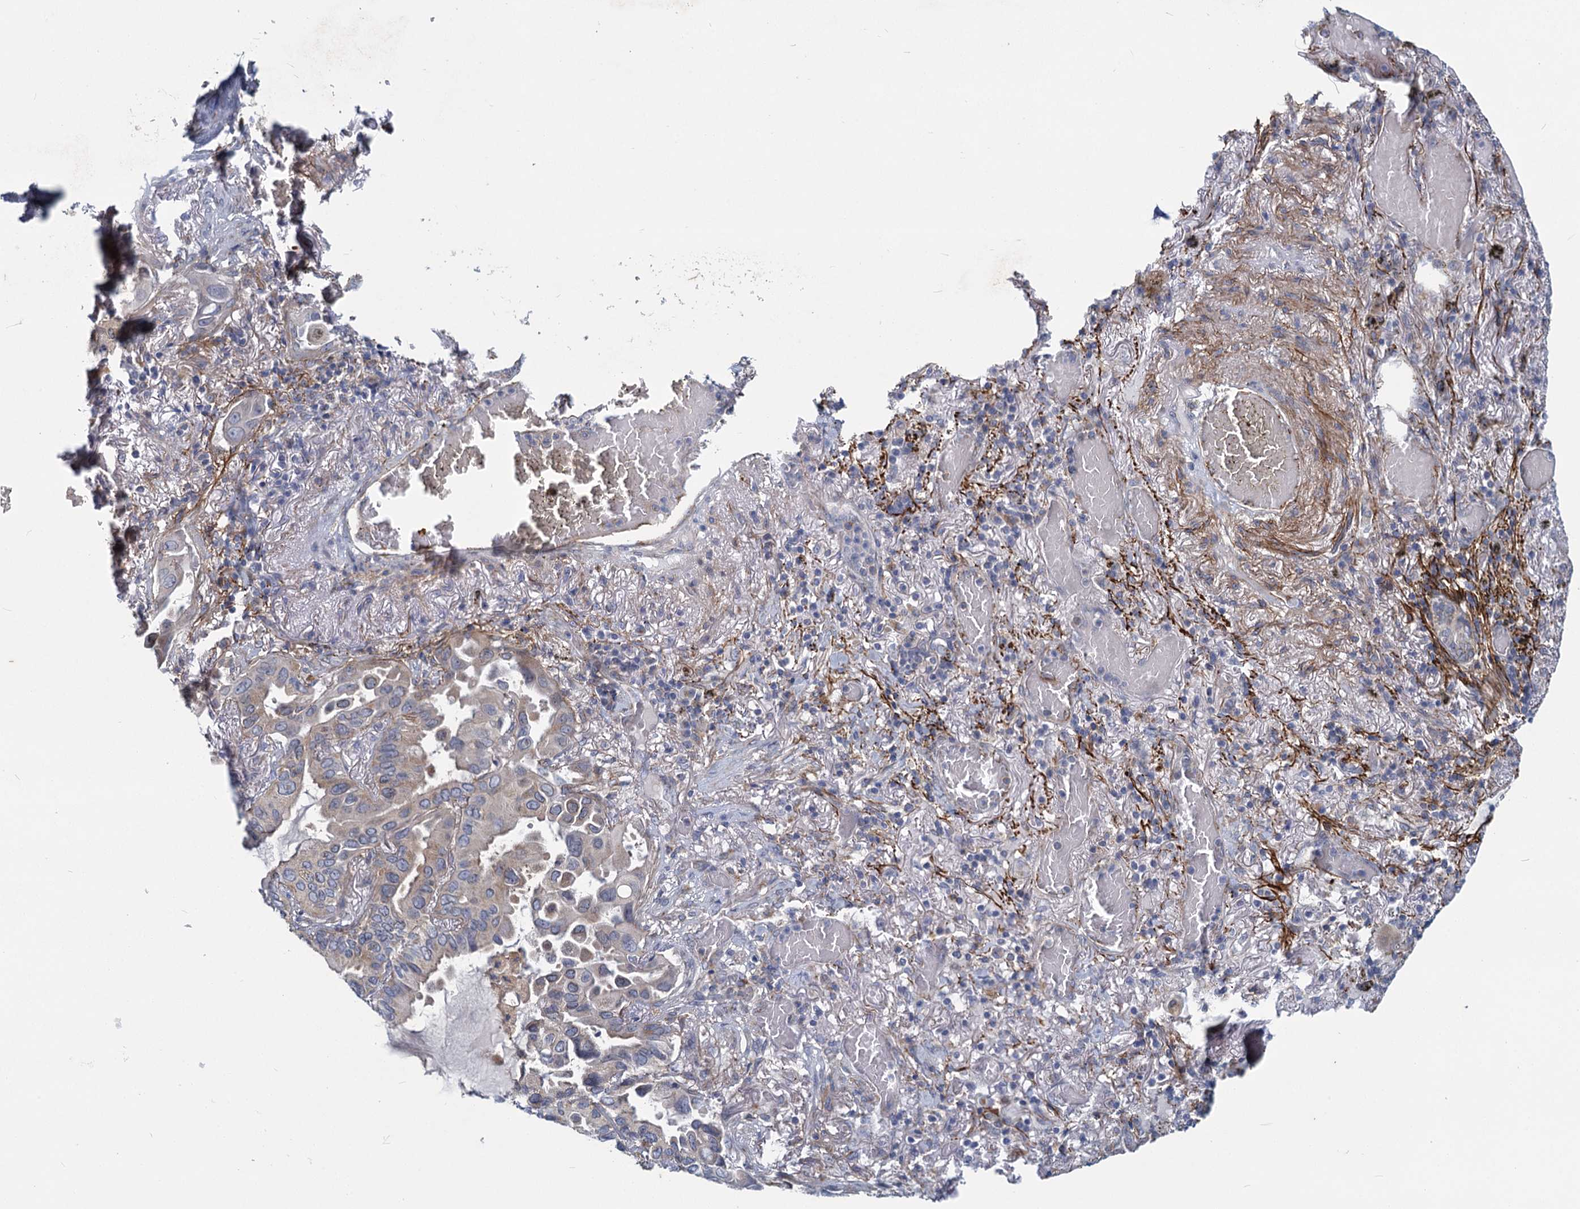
{"staining": {"intensity": "negative", "quantity": "none", "location": "none"}, "tissue": "lung cancer", "cell_type": "Tumor cells", "image_type": "cancer", "snomed": [{"axis": "morphology", "description": "Adenocarcinoma, NOS"}, {"axis": "topography", "description": "Lung"}], "caption": "High magnification brightfield microscopy of lung adenocarcinoma stained with DAB (brown) and counterstained with hematoxylin (blue): tumor cells show no significant positivity.", "gene": "ADCY2", "patient": {"sex": "male", "age": 64}}